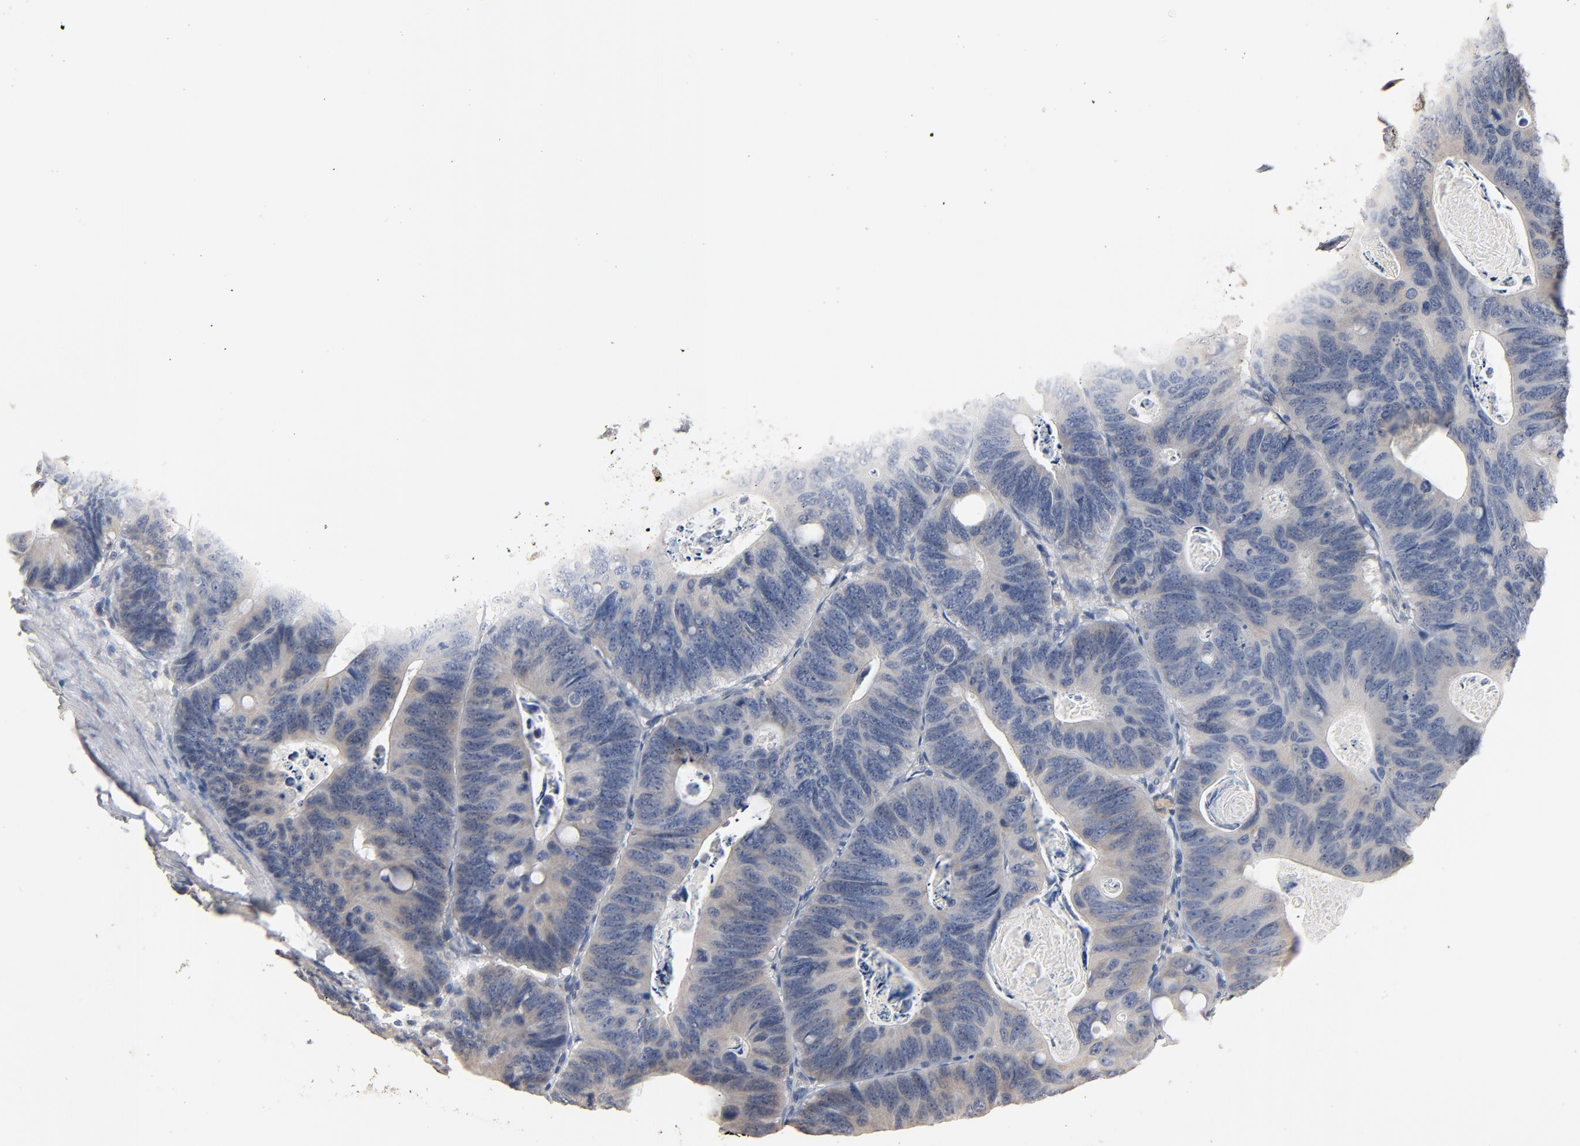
{"staining": {"intensity": "negative", "quantity": "none", "location": "none"}, "tissue": "colorectal cancer", "cell_type": "Tumor cells", "image_type": "cancer", "snomed": [{"axis": "morphology", "description": "Adenocarcinoma, NOS"}, {"axis": "topography", "description": "Colon"}], "caption": "Immunohistochemistry of colorectal adenocarcinoma exhibits no expression in tumor cells.", "gene": "ZDHHC8", "patient": {"sex": "female", "age": 55}}